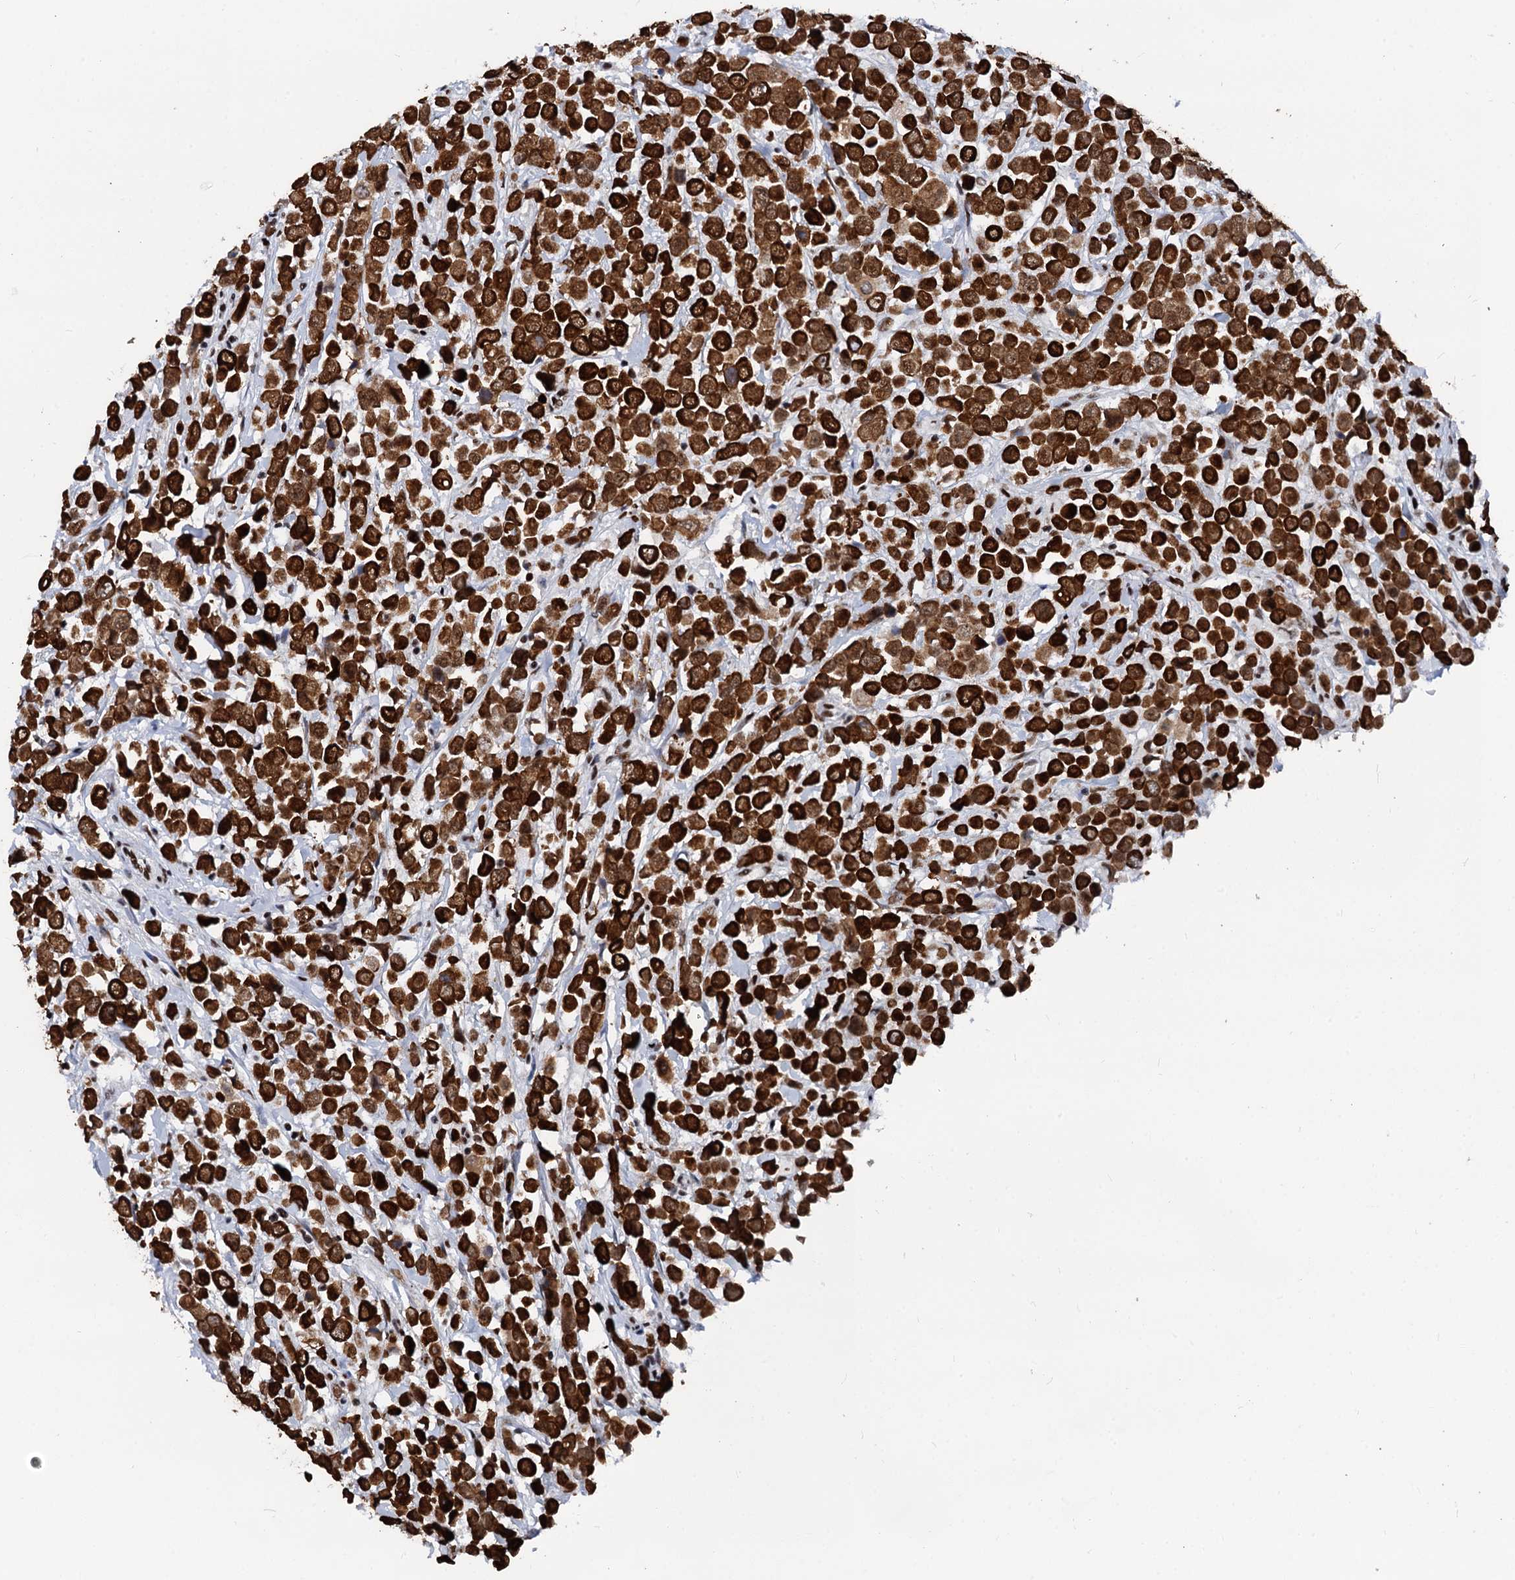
{"staining": {"intensity": "strong", "quantity": ">75%", "location": "nuclear"}, "tissue": "breast cancer", "cell_type": "Tumor cells", "image_type": "cancer", "snomed": [{"axis": "morphology", "description": "Duct carcinoma"}, {"axis": "topography", "description": "Breast"}], "caption": "Human invasive ductal carcinoma (breast) stained with a protein marker displays strong staining in tumor cells.", "gene": "DDX23", "patient": {"sex": "female", "age": 61}}